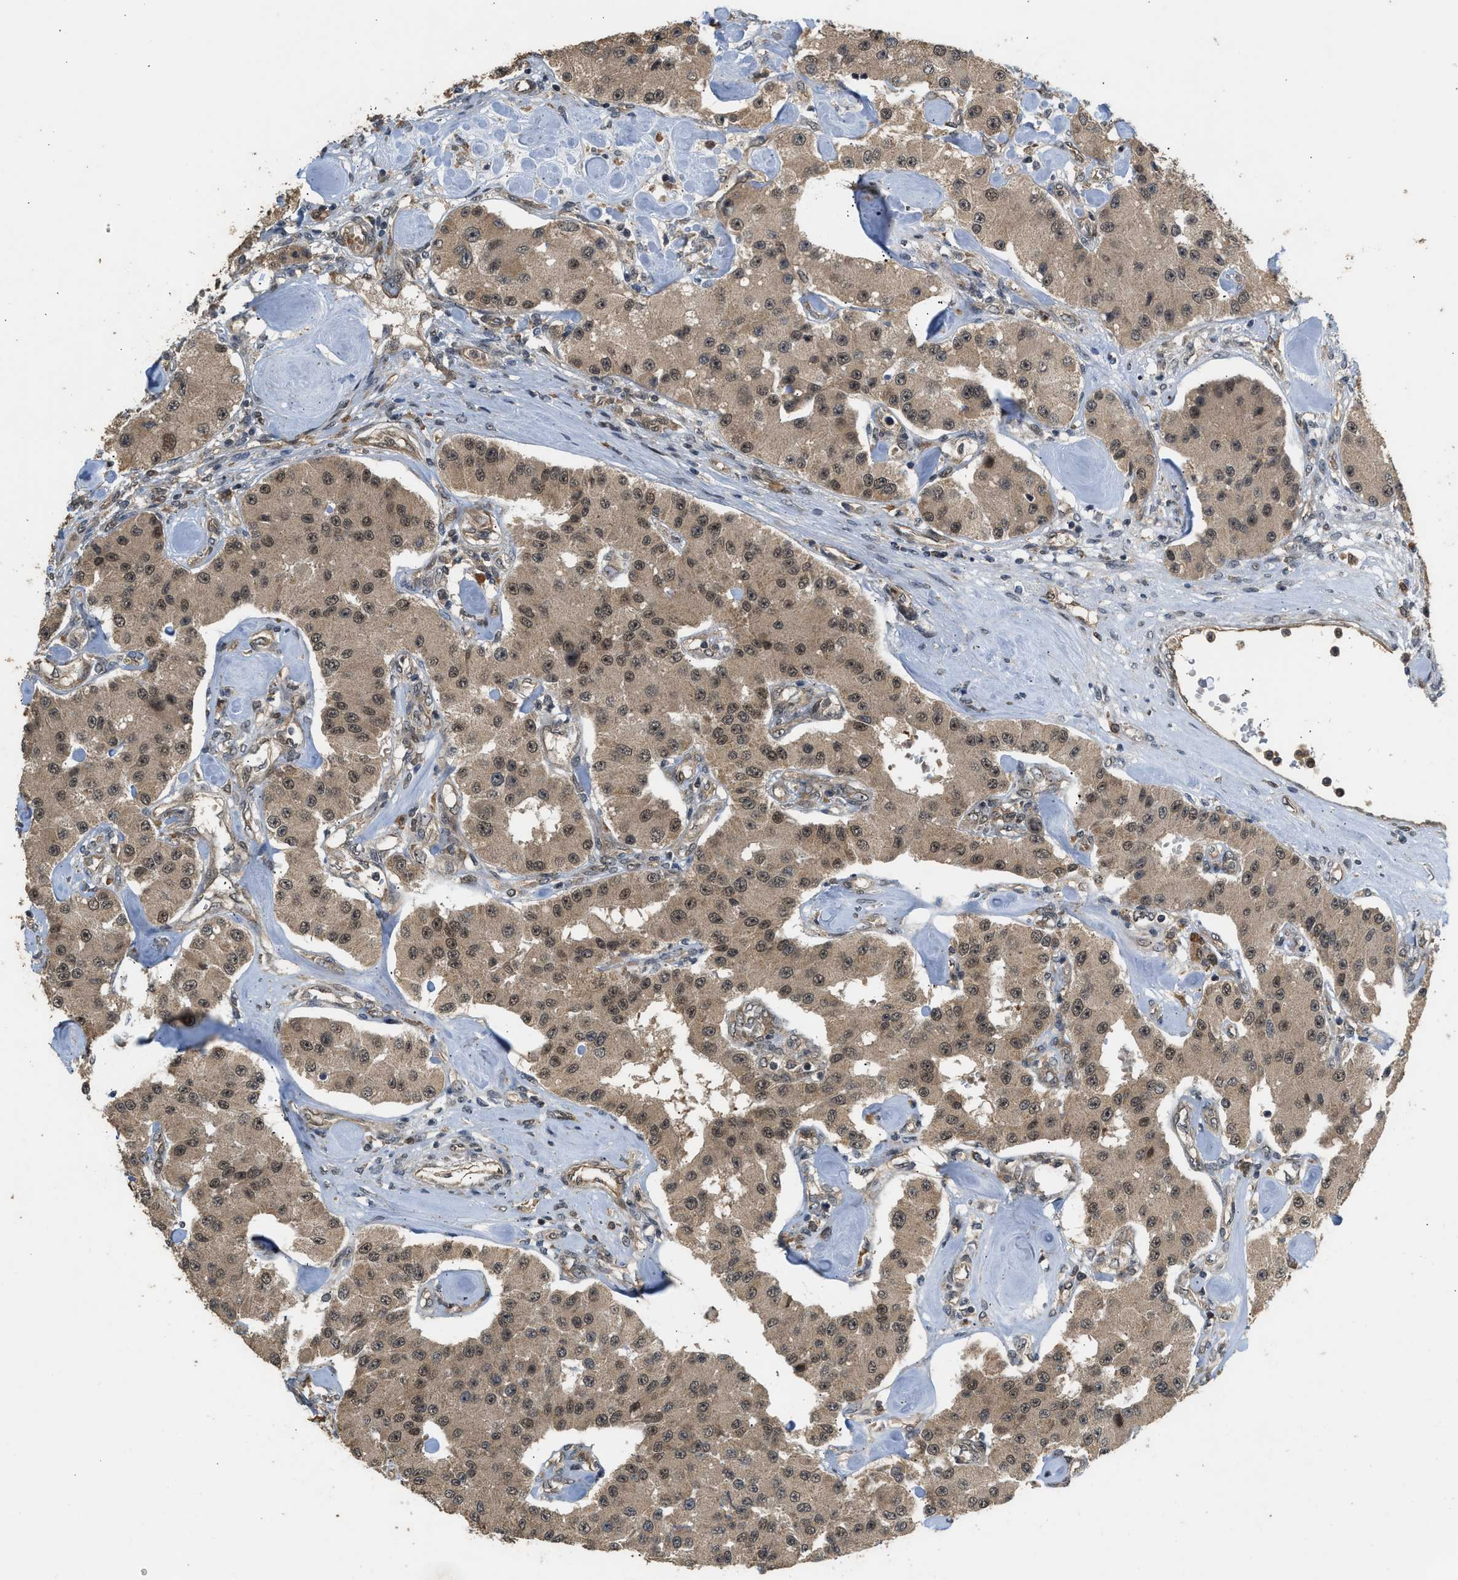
{"staining": {"intensity": "moderate", "quantity": ">75%", "location": "cytoplasmic/membranous,nuclear"}, "tissue": "carcinoid", "cell_type": "Tumor cells", "image_type": "cancer", "snomed": [{"axis": "morphology", "description": "Carcinoid, malignant, NOS"}, {"axis": "topography", "description": "Pancreas"}], "caption": "Protein staining reveals moderate cytoplasmic/membranous and nuclear expression in about >75% of tumor cells in carcinoid. The staining is performed using DAB (3,3'-diaminobenzidine) brown chromogen to label protein expression. The nuclei are counter-stained blue using hematoxylin.", "gene": "GET1", "patient": {"sex": "male", "age": 41}}